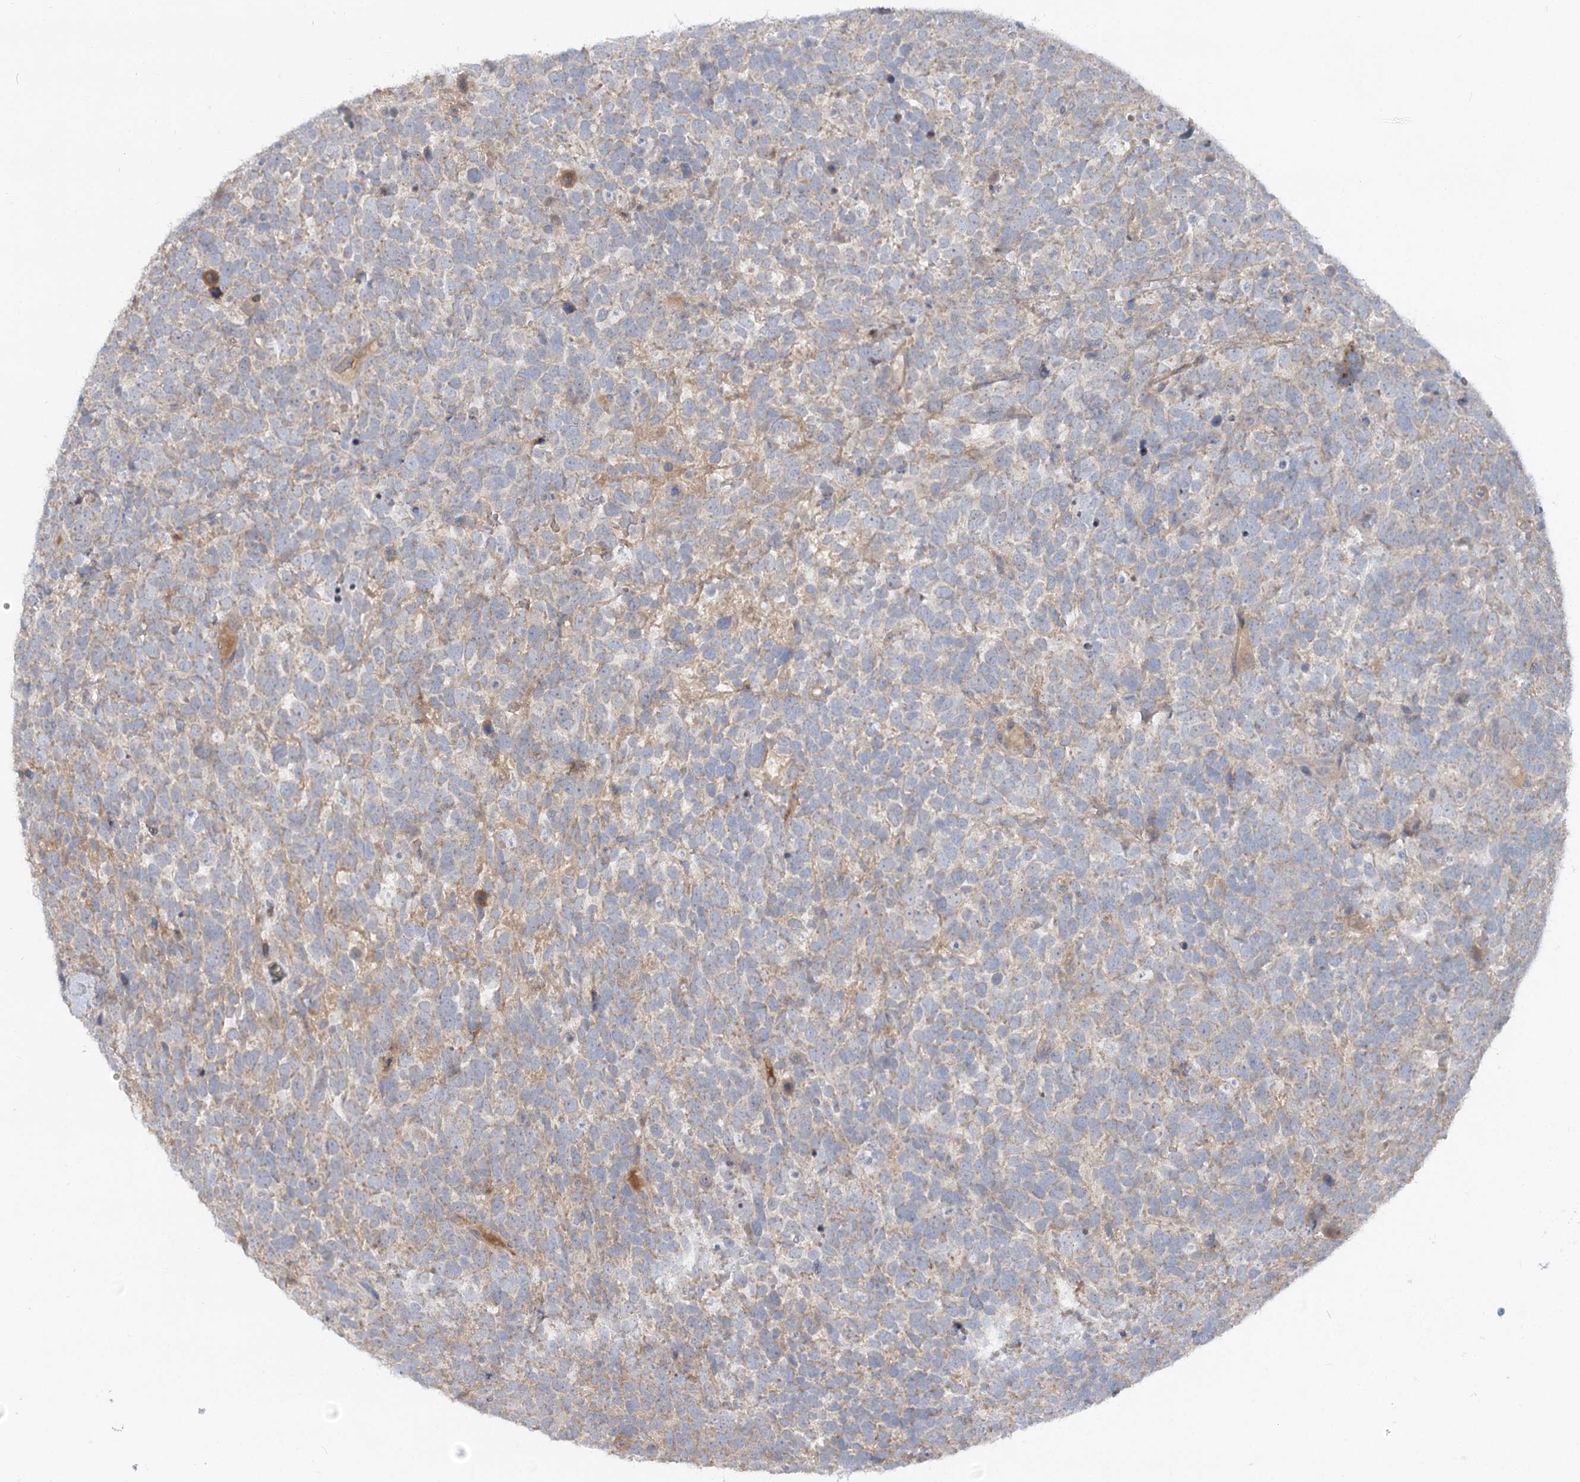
{"staining": {"intensity": "weak", "quantity": "<25%", "location": "cytoplasmic/membranous"}, "tissue": "urothelial cancer", "cell_type": "Tumor cells", "image_type": "cancer", "snomed": [{"axis": "morphology", "description": "Urothelial carcinoma, High grade"}, {"axis": "topography", "description": "Urinary bladder"}], "caption": "Immunohistochemistry (IHC) of urothelial carcinoma (high-grade) displays no expression in tumor cells.", "gene": "FGF19", "patient": {"sex": "female", "age": 82}}